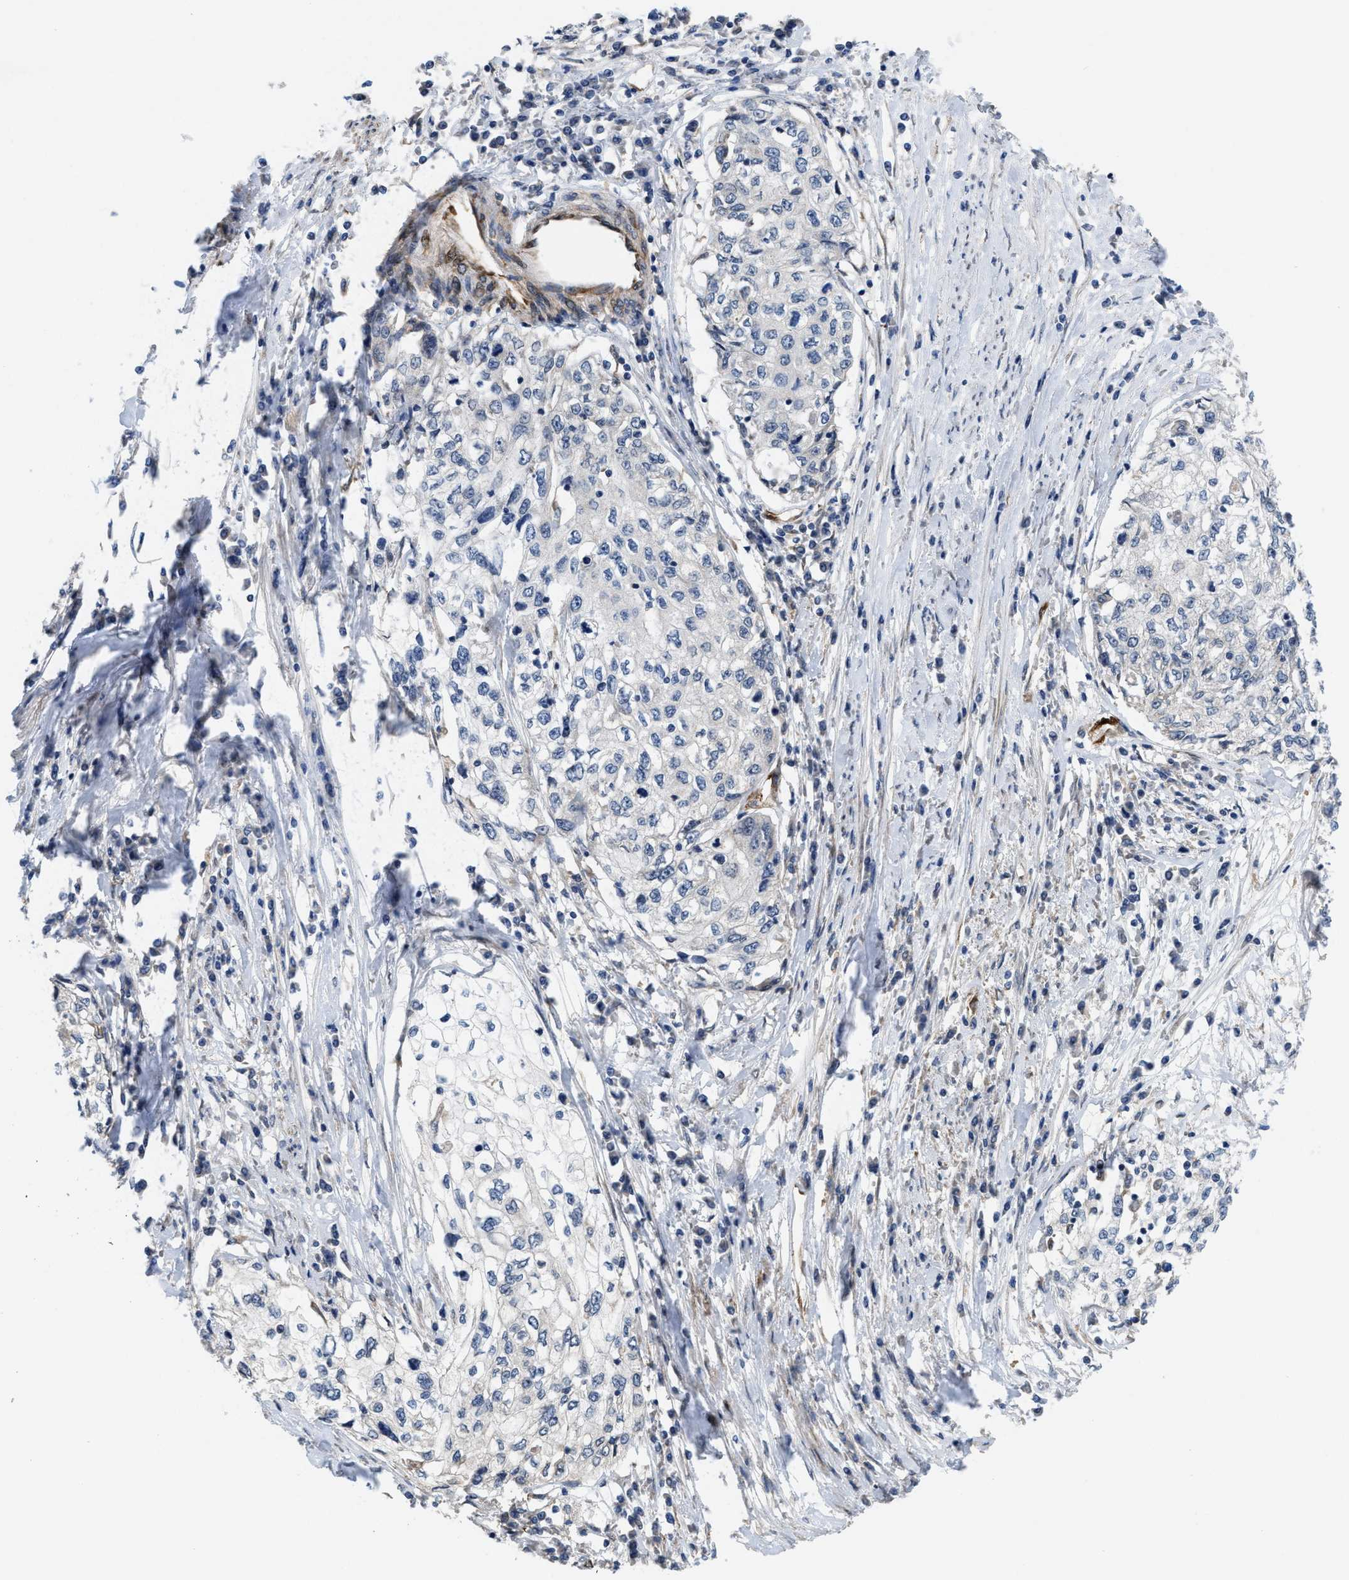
{"staining": {"intensity": "negative", "quantity": "none", "location": "none"}, "tissue": "cervical cancer", "cell_type": "Tumor cells", "image_type": "cancer", "snomed": [{"axis": "morphology", "description": "Squamous cell carcinoma, NOS"}, {"axis": "topography", "description": "Cervix"}], "caption": "This is an immunohistochemistry micrograph of human cervical cancer (squamous cell carcinoma). There is no expression in tumor cells.", "gene": "EOGT", "patient": {"sex": "female", "age": 57}}